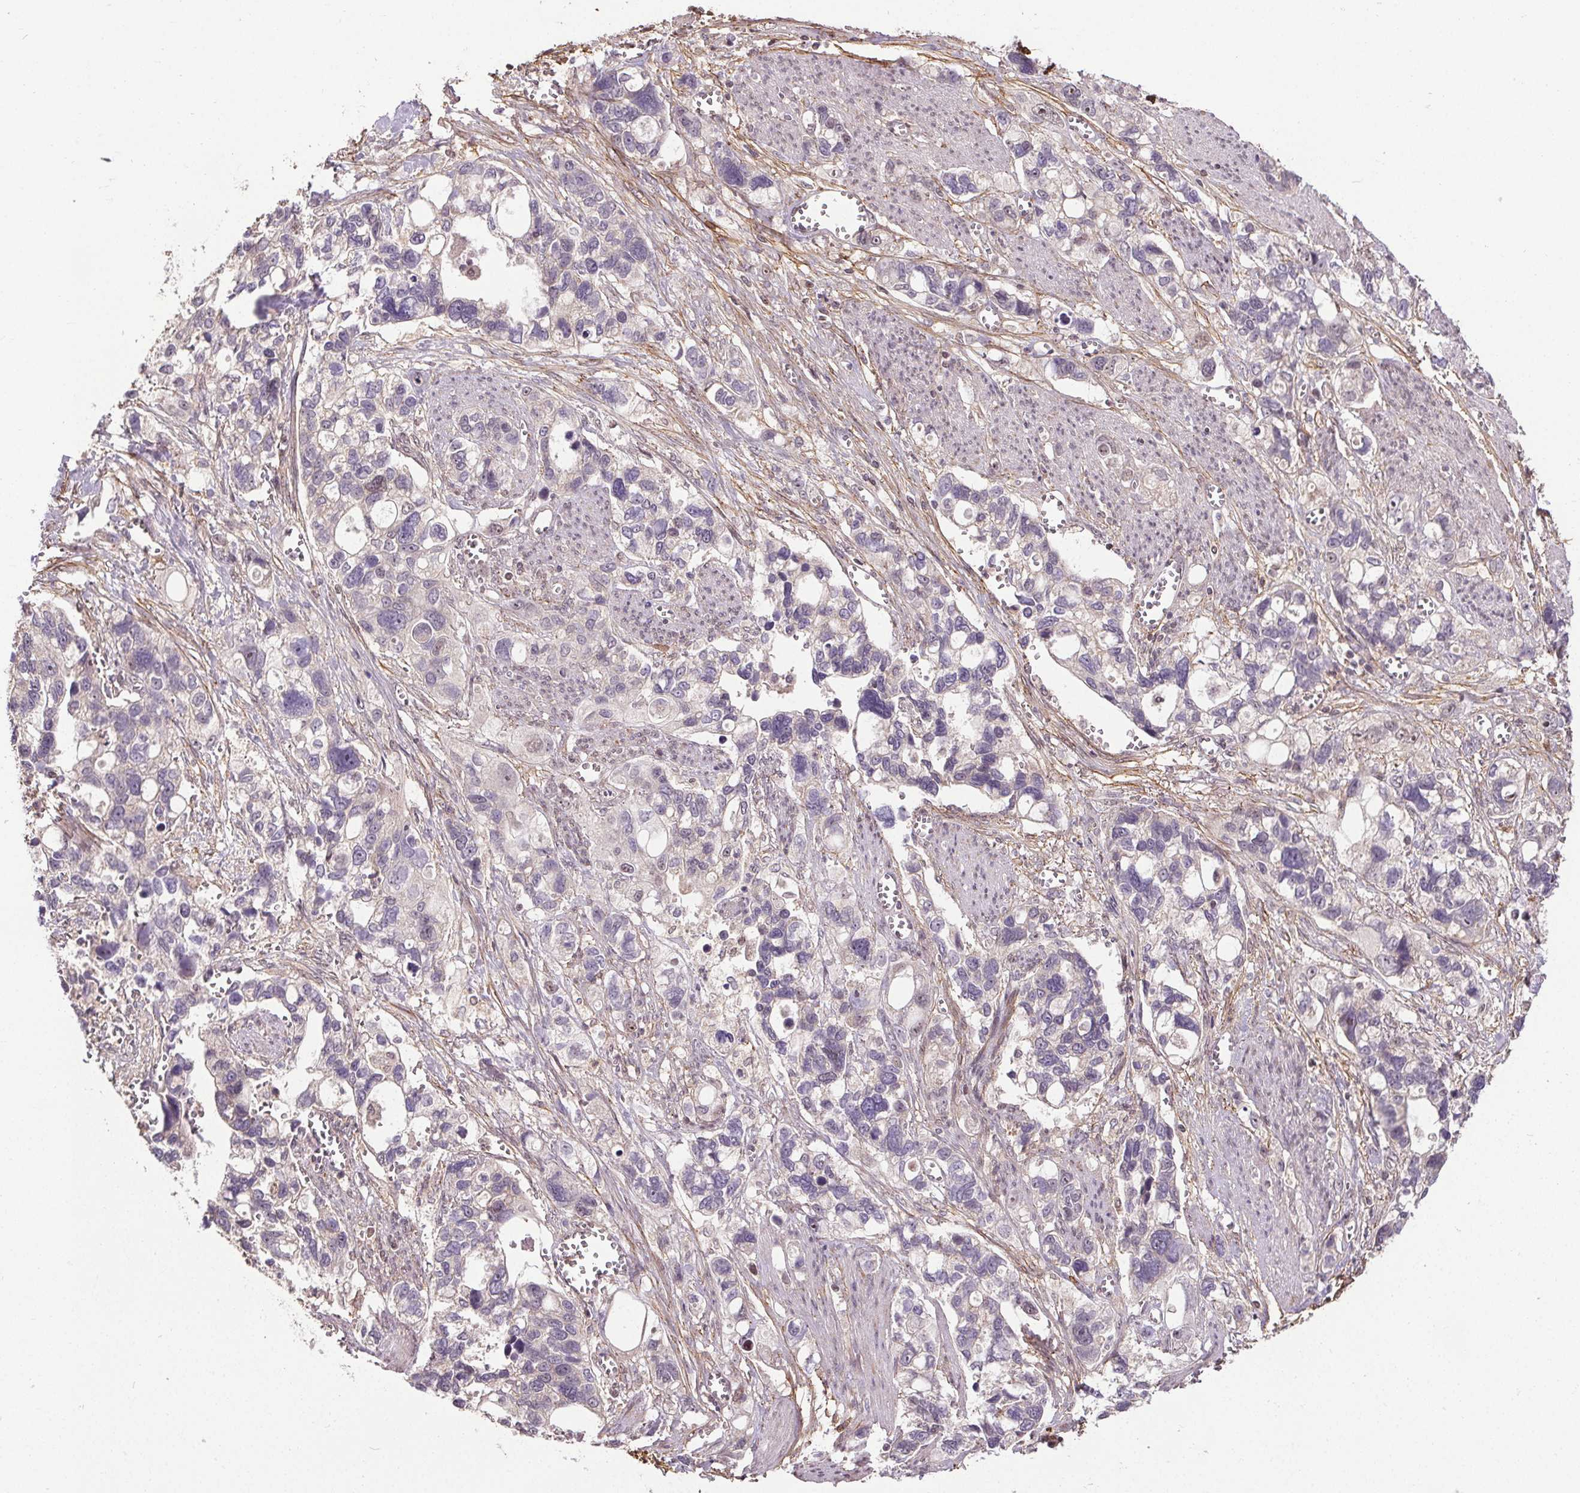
{"staining": {"intensity": "negative", "quantity": "none", "location": "none"}, "tissue": "stomach cancer", "cell_type": "Tumor cells", "image_type": "cancer", "snomed": [{"axis": "morphology", "description": "Adenocarcinoma, NOS"}, {"axis": "topography", "description": "Stomach, upper"}], "caption": "Tumor cells are negative for brown protein staining in stomach cancer.", "gene": "KIAA0232", "patient": {"sex": "female", "age": 81}}